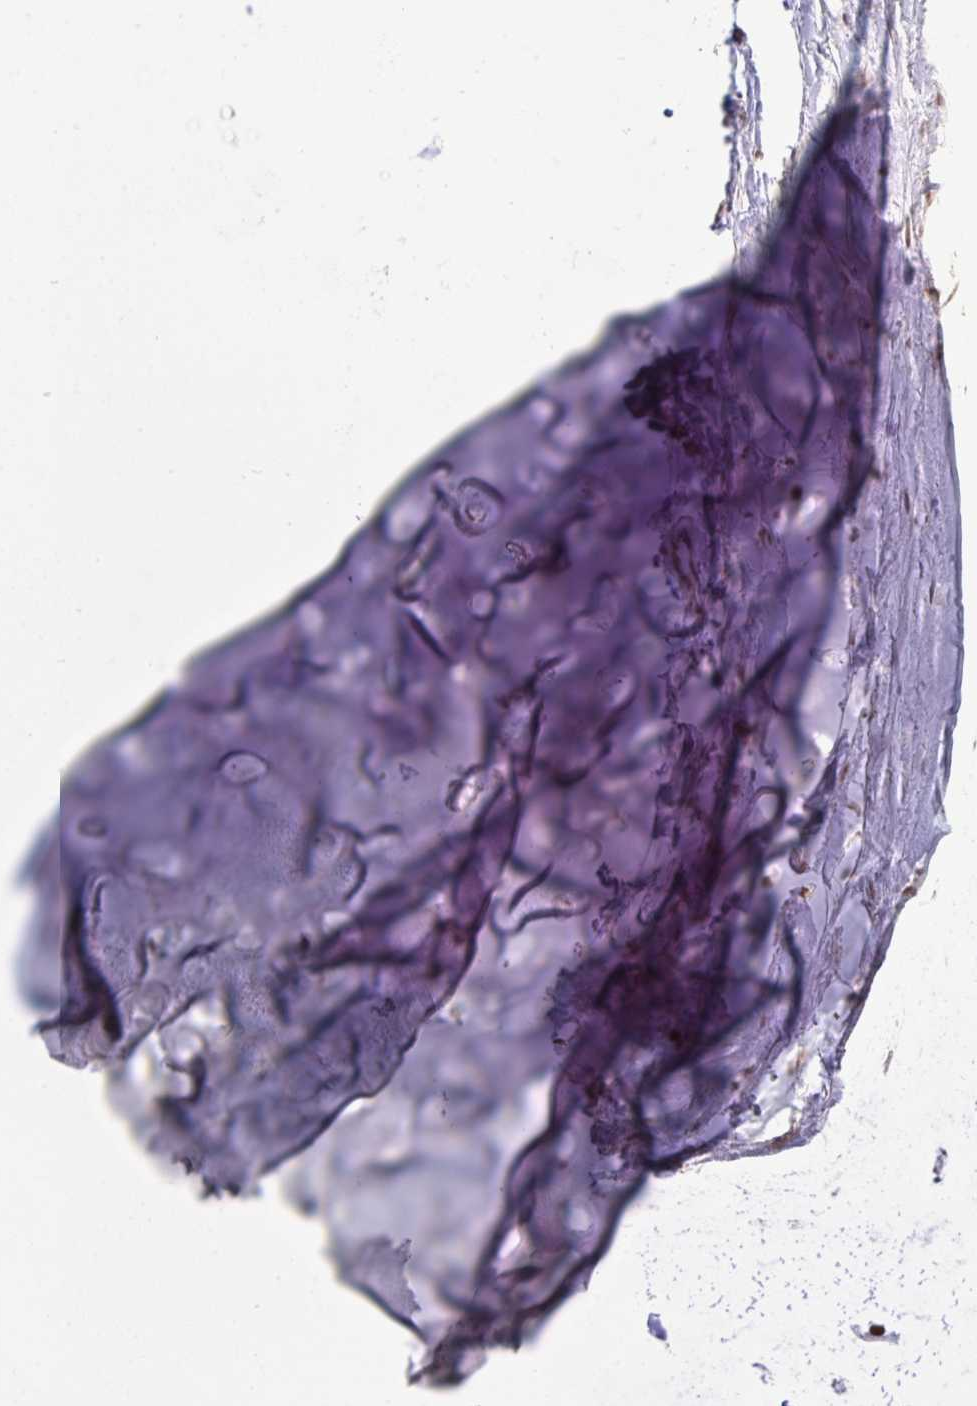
{"staining": {"intensity": "moderate", "quantity": "25%-75%", "location": "nuclear"}, "tissue": "adipose tissue", "cell_type": "Adipocytes", "image_type": "normal", "snomed": [{"axis": "morphology", "description": "Normal tissue, NOS"}, {"axis": "topography", "description": "Cartilage tissue"}, {"axis": "topography", "description": "Bronchus"}], "caption": "Human adipose tissue stained for a protein (brown) shows moderate nuclear positive positivity in about 25%-75% of adipocytes.", "gene": "PUF60", "patient": {"sex": "male", "age": 64}}